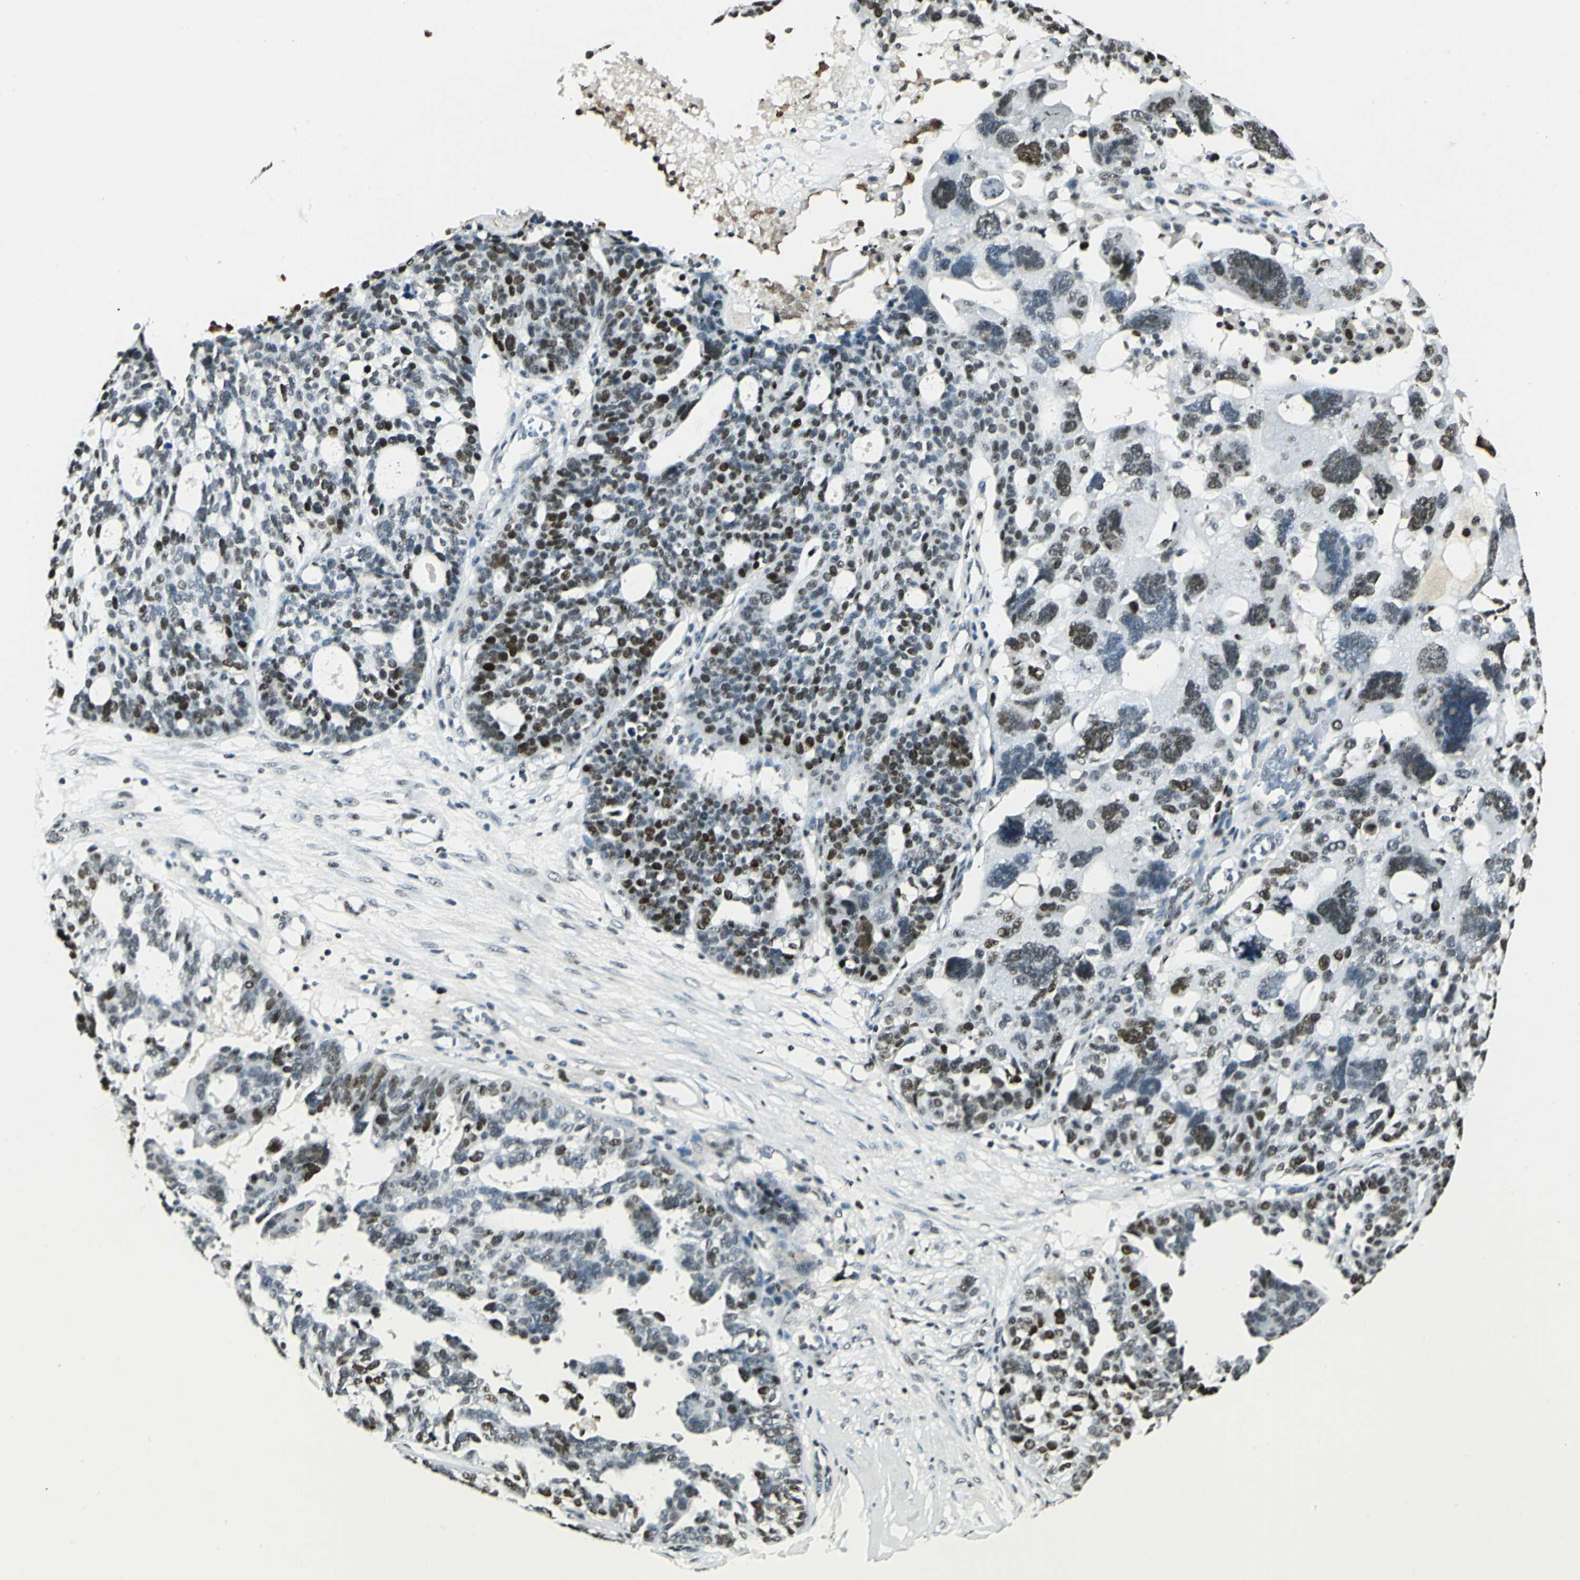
{"staining": {"intensity": "moderate", "quantity": "25%-75%", "location": "nuclear"}, "tissue": "ovarian cancer", "cell_type": "Tumor cells", "image_type": "cancer", "snomed": [{"axis": "morphology", "description": "Cystadenocarcinoma, serous, NOS"}, {"axis": "topography", "description": "Ovary"}], "caption": "Serous cystadenocarcinoma (ovarian) was stained to show a protein in brown. There is medium levels of moderate nuclear positivity in approximately 25%-75% of tumor cells.", "gene": "MCM4", "patient": {"sex": "female", "age": 59}}